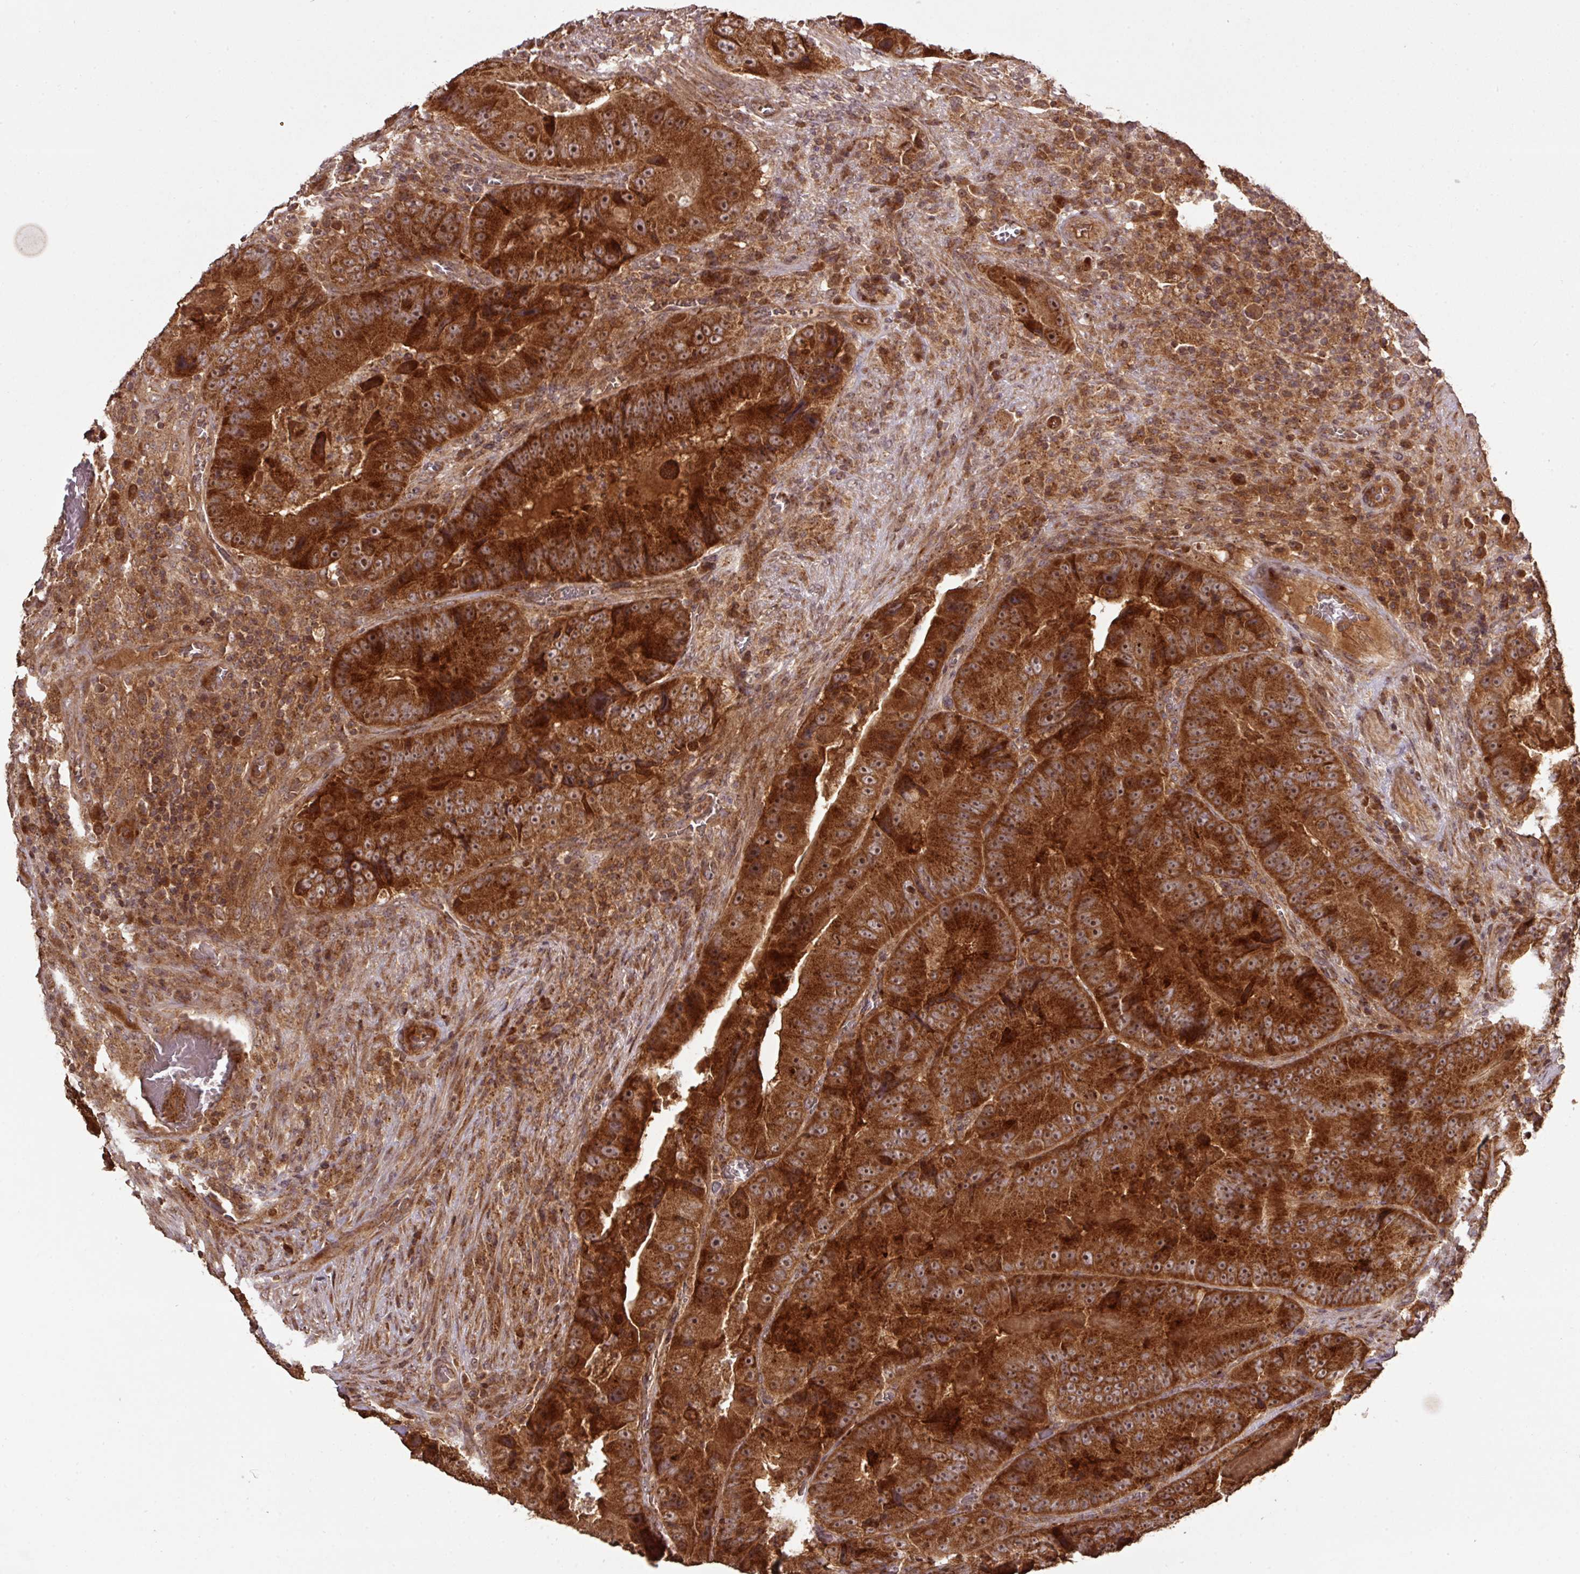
{"staining": {"intensity": "strong", "quantity": ">75%", "location": "cytoplasmic/membranous,nuclear"}, "tissue": "colorectal cancer", "cell_type": "Tumor cells", "image_type": "cancer", "snomed": [{"axis": "morphology", "description": "Adenocarcinoma, NOS"}, {"axis": "topography", "description": "Colon"}], "caption": "Colorectal adenocarcinoma stained with immunohistochemistry shows strong cytoplasmic/membranous and nuclear staining in approximately >75% of tumor cells.", "gene": "MRRF", "patient": {"sex": "female", "age": 86}}